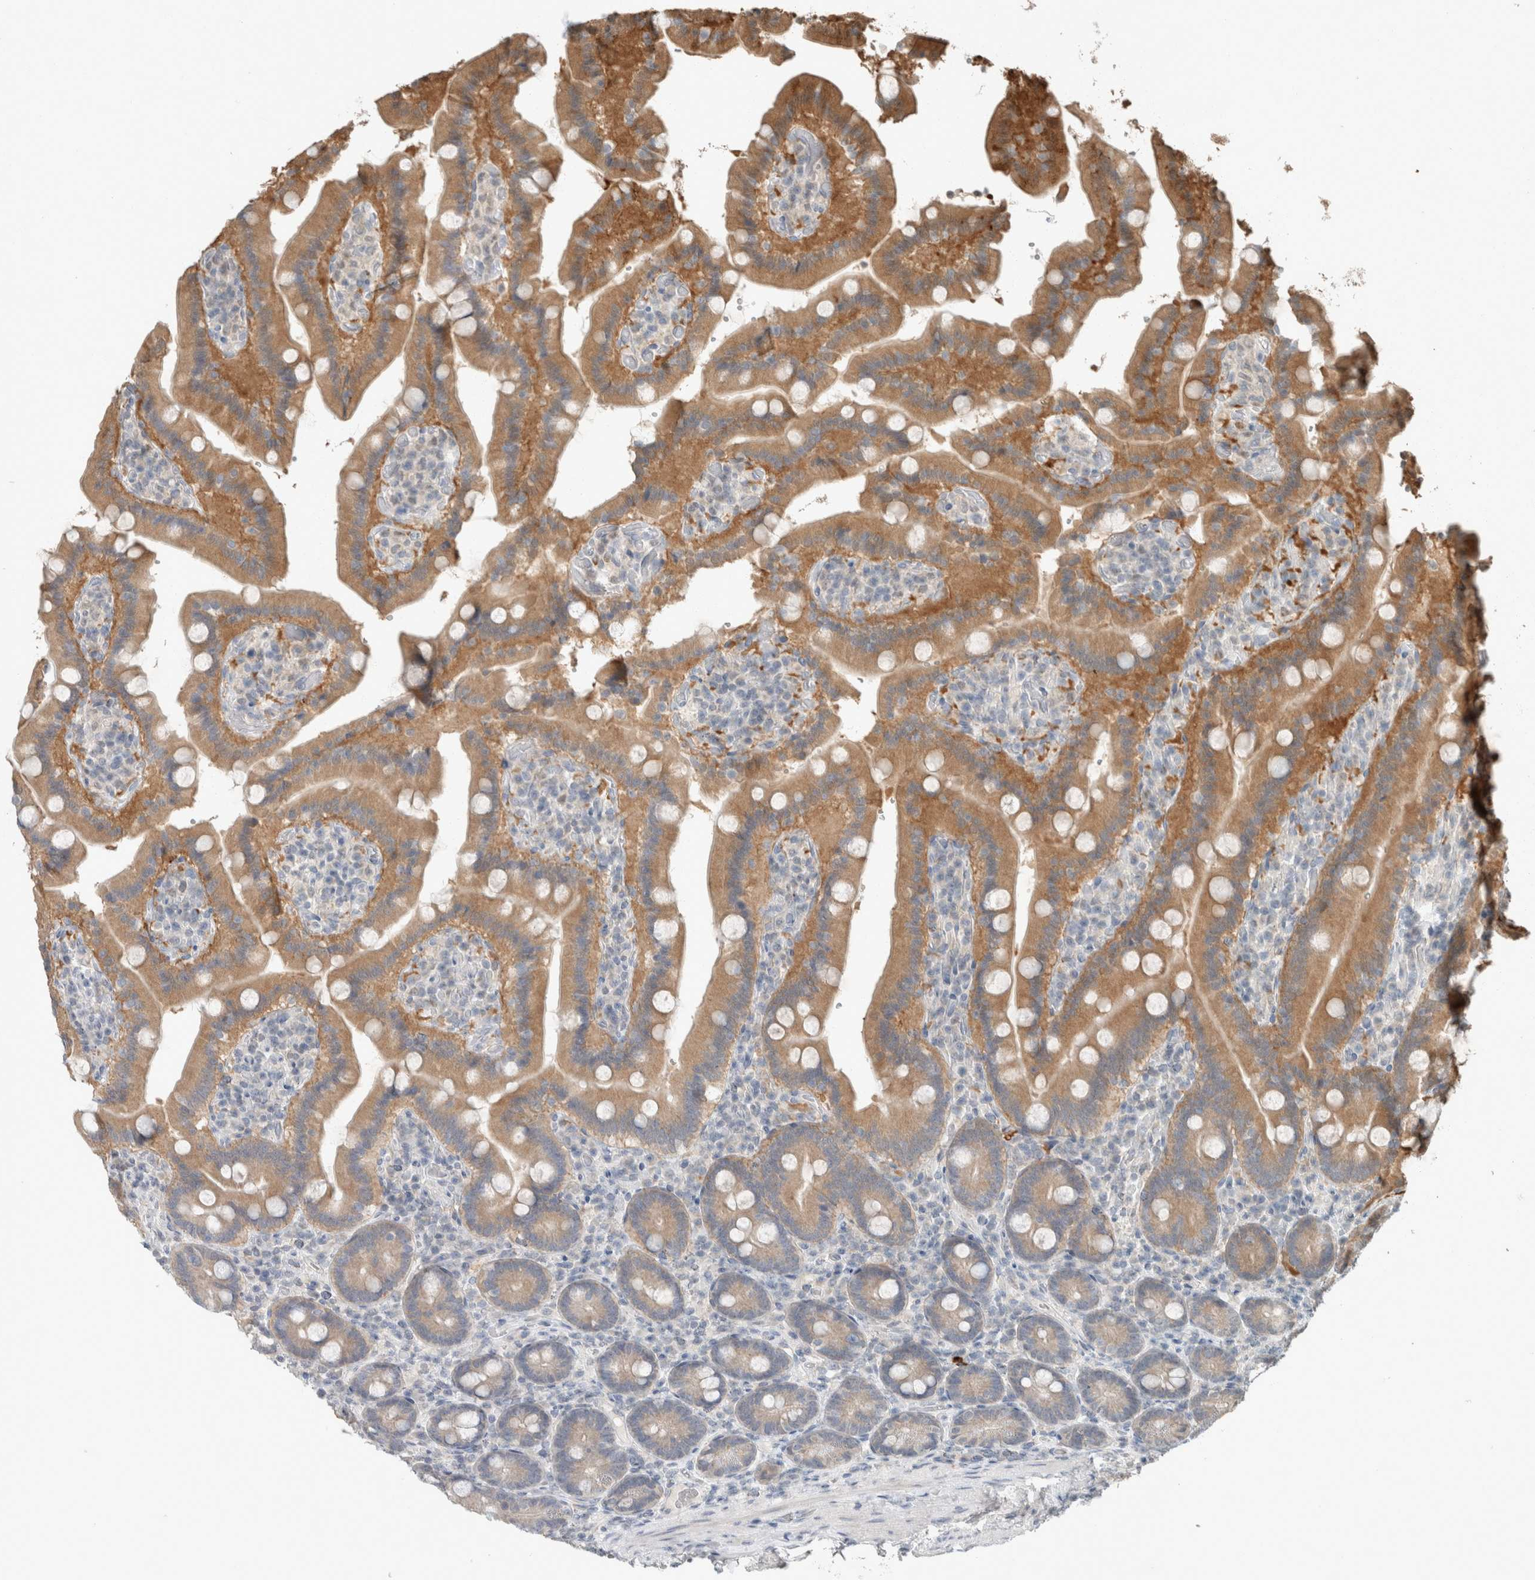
{"staining": {"intensity": "moderate", "quantity": ">75%", "location": "cytoplasmic/membranous"}, "tissue": "duodenum", "cell_type": "Glandular cells", "image_type": "normal", "snomed": [{"axis": "morphology", "description": "Normal tissue, NOS"}, {"axis": "topography", "description": "Duodenum"}], "caption": "DAB (3,3'-diaminobenzidine) immunohistochemical staining of normal duodenum demonstrates moderate cytoplasmic/membranous protein positivity in about >75% of glandular cells.", "gene": "TRIT1", "patient": {"sex": "female", "age": 62}}